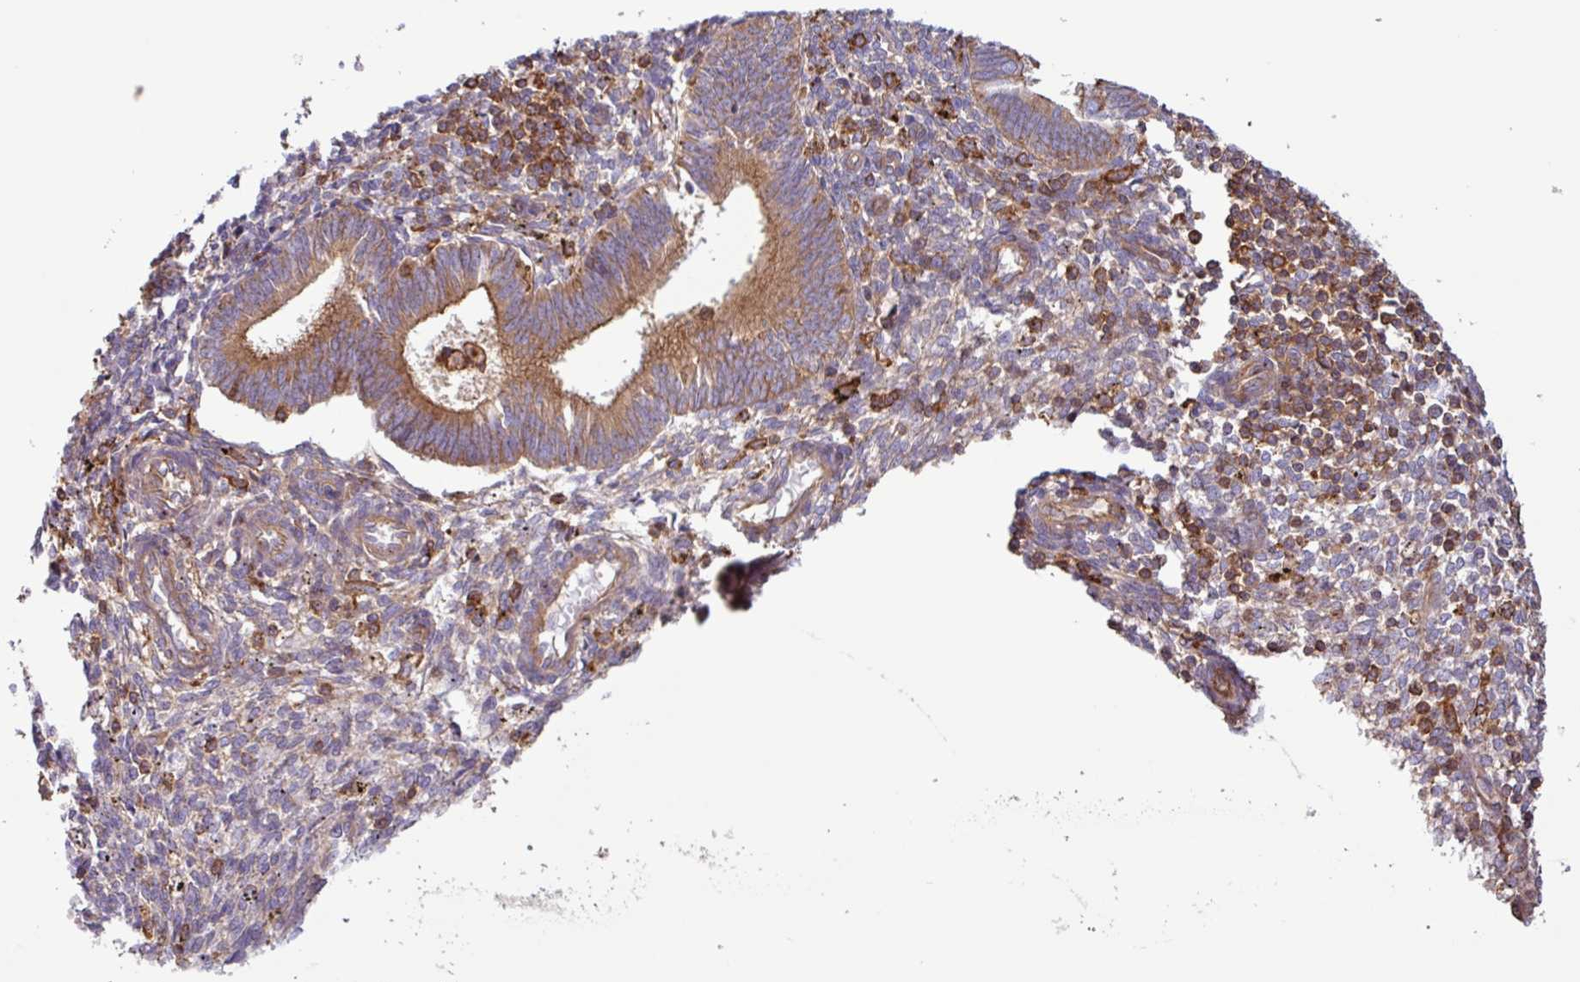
{"staining": {"intensity": "moderate", "quantity": "<25%", "location": "cytoplasmic/membranous"}, "tissue": "endometrium", "cell_type": "Cells in endometrial stroma", "image_type": "normal", "snomed": [{"axis": "morphology", "description": "Normal tissue, NOS"}, {"axis": "topography", "description": "Endometrium"}], "caption": "Immunohistochemistry (IHC) (DAB) staining of unremarkable endometrium exhibits moderate cytoplasmic/membranous protein expression in about <25% of cells in endometrial stroma.", "gene": "ACTR3B", "patient": {"sex": "female", "age": 41}}